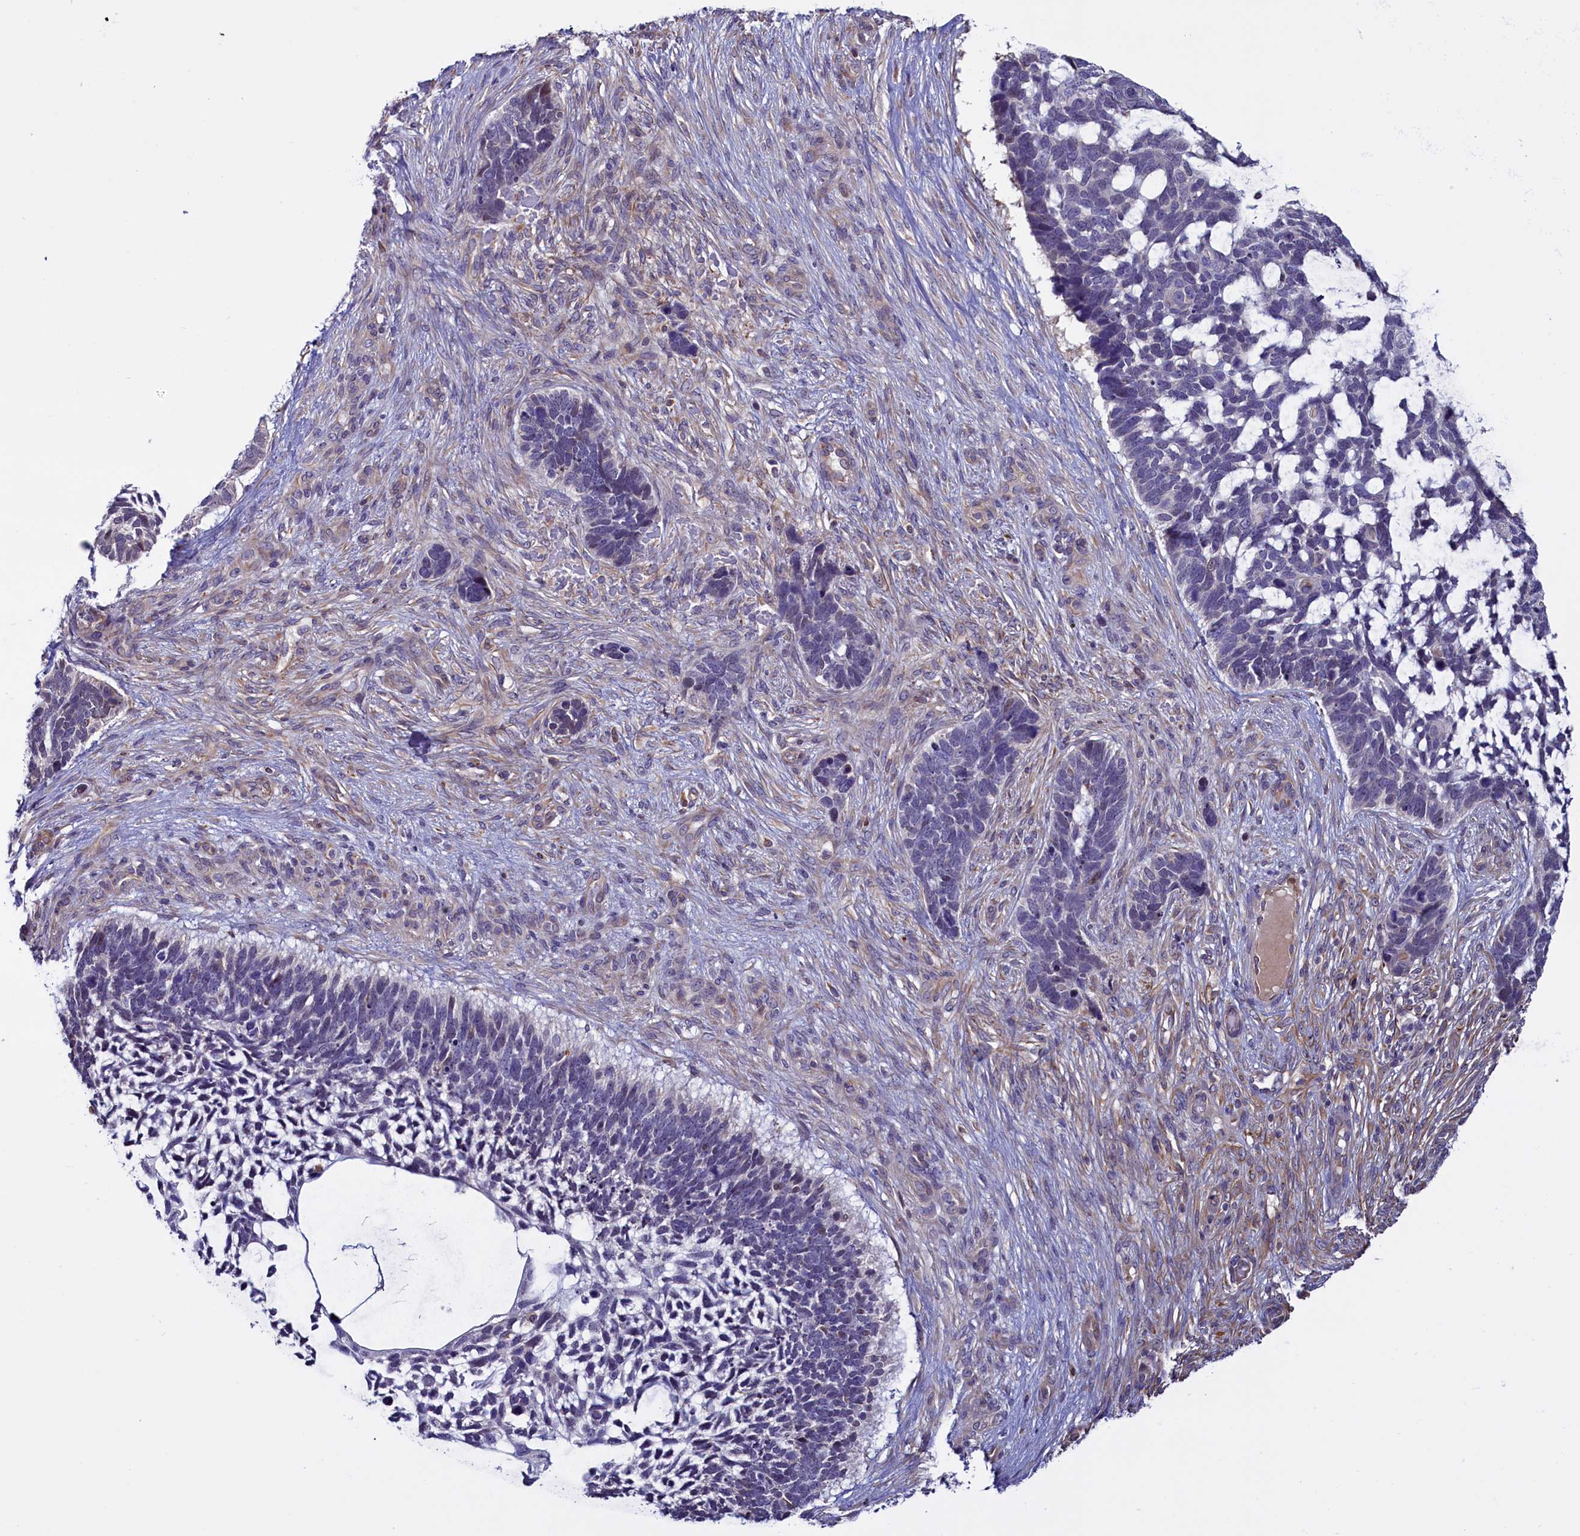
{"staining": {"intensity": "negative", "quantity": "none", "location": "none"}, "tissue": "skin cancer", "cell_type": "Tumor cells", "image_type": "cancer", "snomed": [{"axis": "morphology", "description": "Basal cell carcinoma"}, {"axis": "topography", "description": "Skin"}], "caption": "Immunohistochemistry (IHC) of skin basal cell carcinoma demonstrates no positivity in tumor cells.", "gene": "PDILT", "patient": {"sex": "male", "age": 88}}